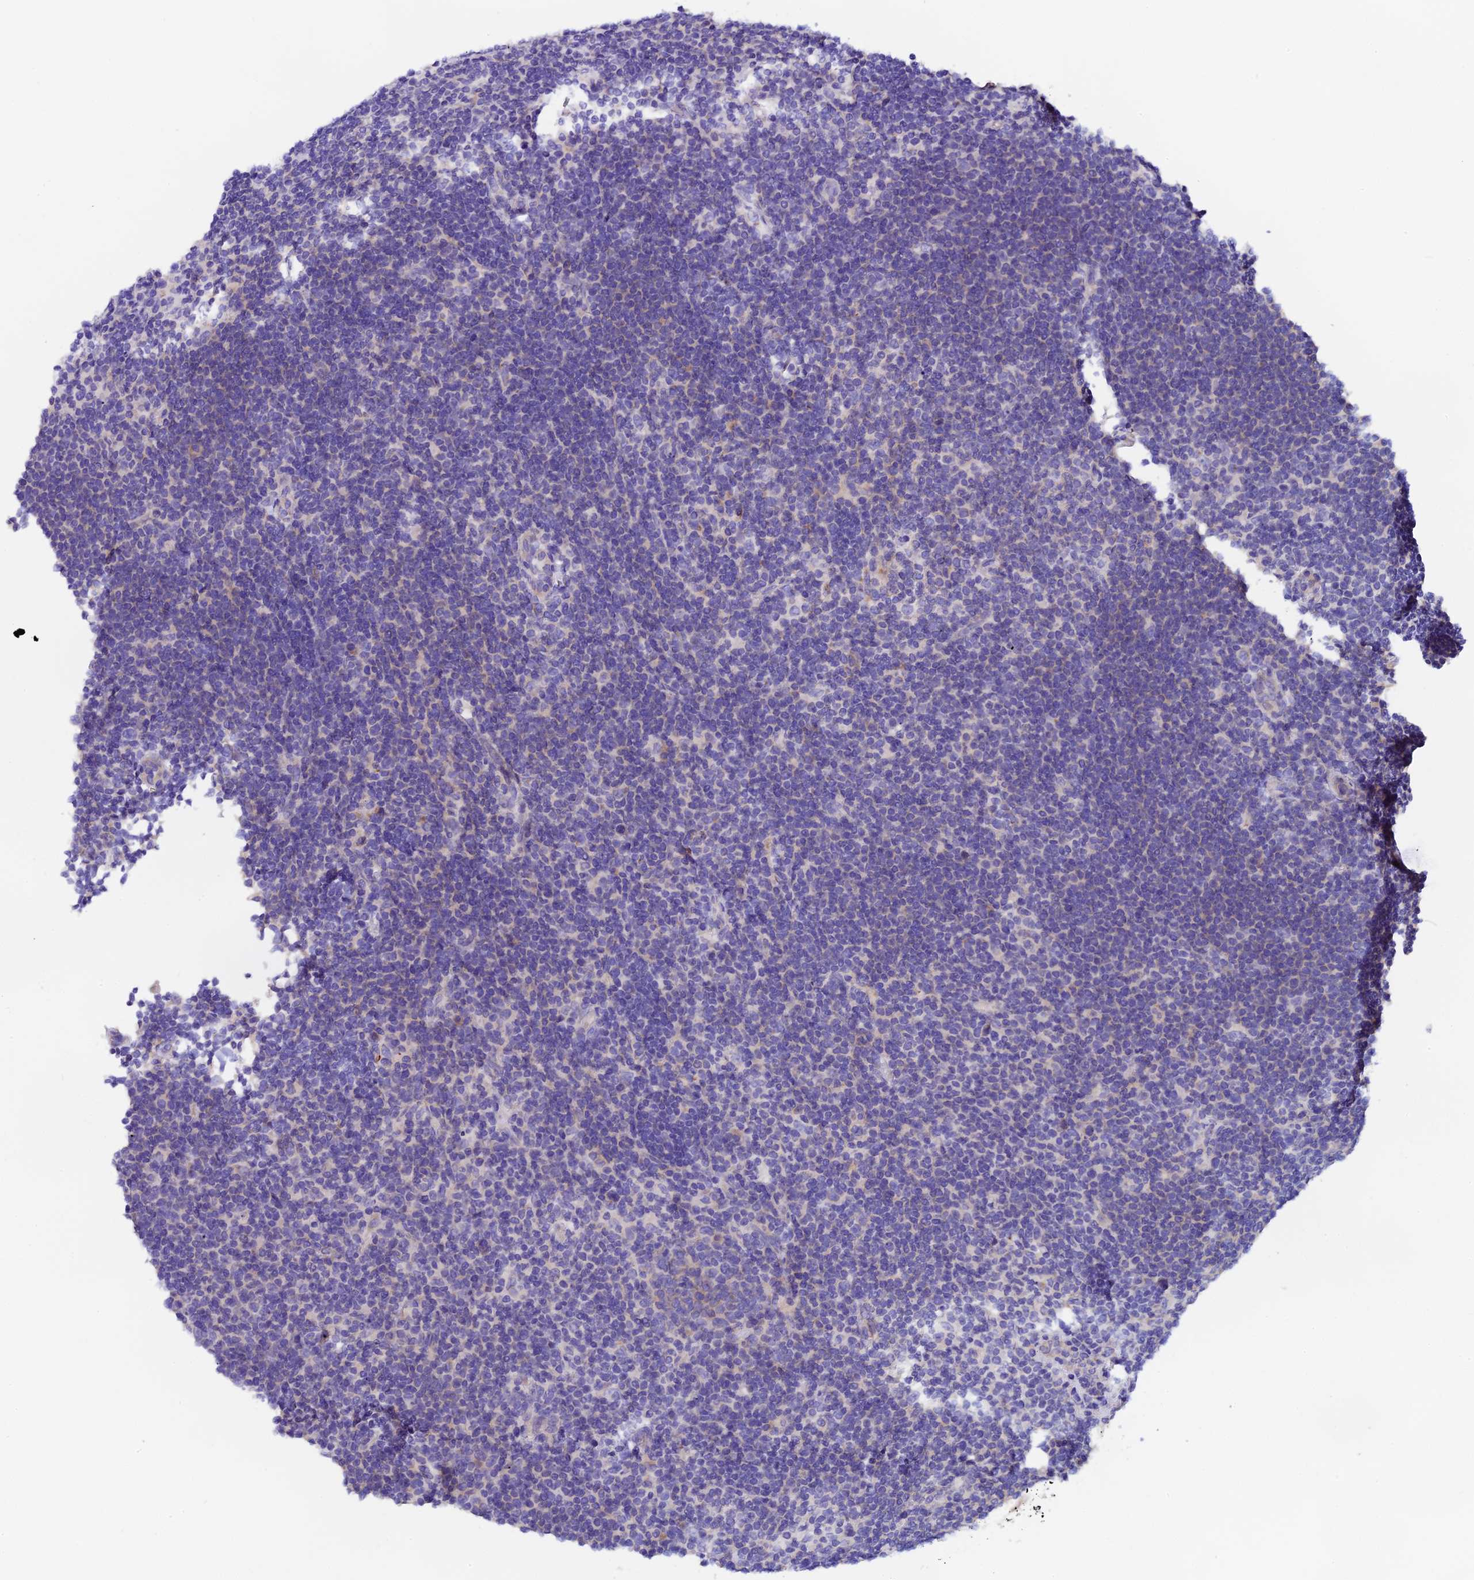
{"staining": {"intensity": "negative", "quantity": "none", "location": "none"}, "tissue": "lymphoma", "cell_type": "Tumor cells", "image_type": "cancer", "snomed": [{"axis": "morphology", "description": "Hodgkin's disease, NOS"}, {"axis": "topography", "description": "Lymph node"}], "caption": "Immunohistochemistry of Hodgkin's disease reveals no positivity in tumor cells. Brightfield microscopy of immunohistochemistry (IHC) stained with DAB (brown) and hematoxylin (blue), captured at high magnification.", "gene": "COMTD1", "patient": {"sex": "female", "age": 57}}